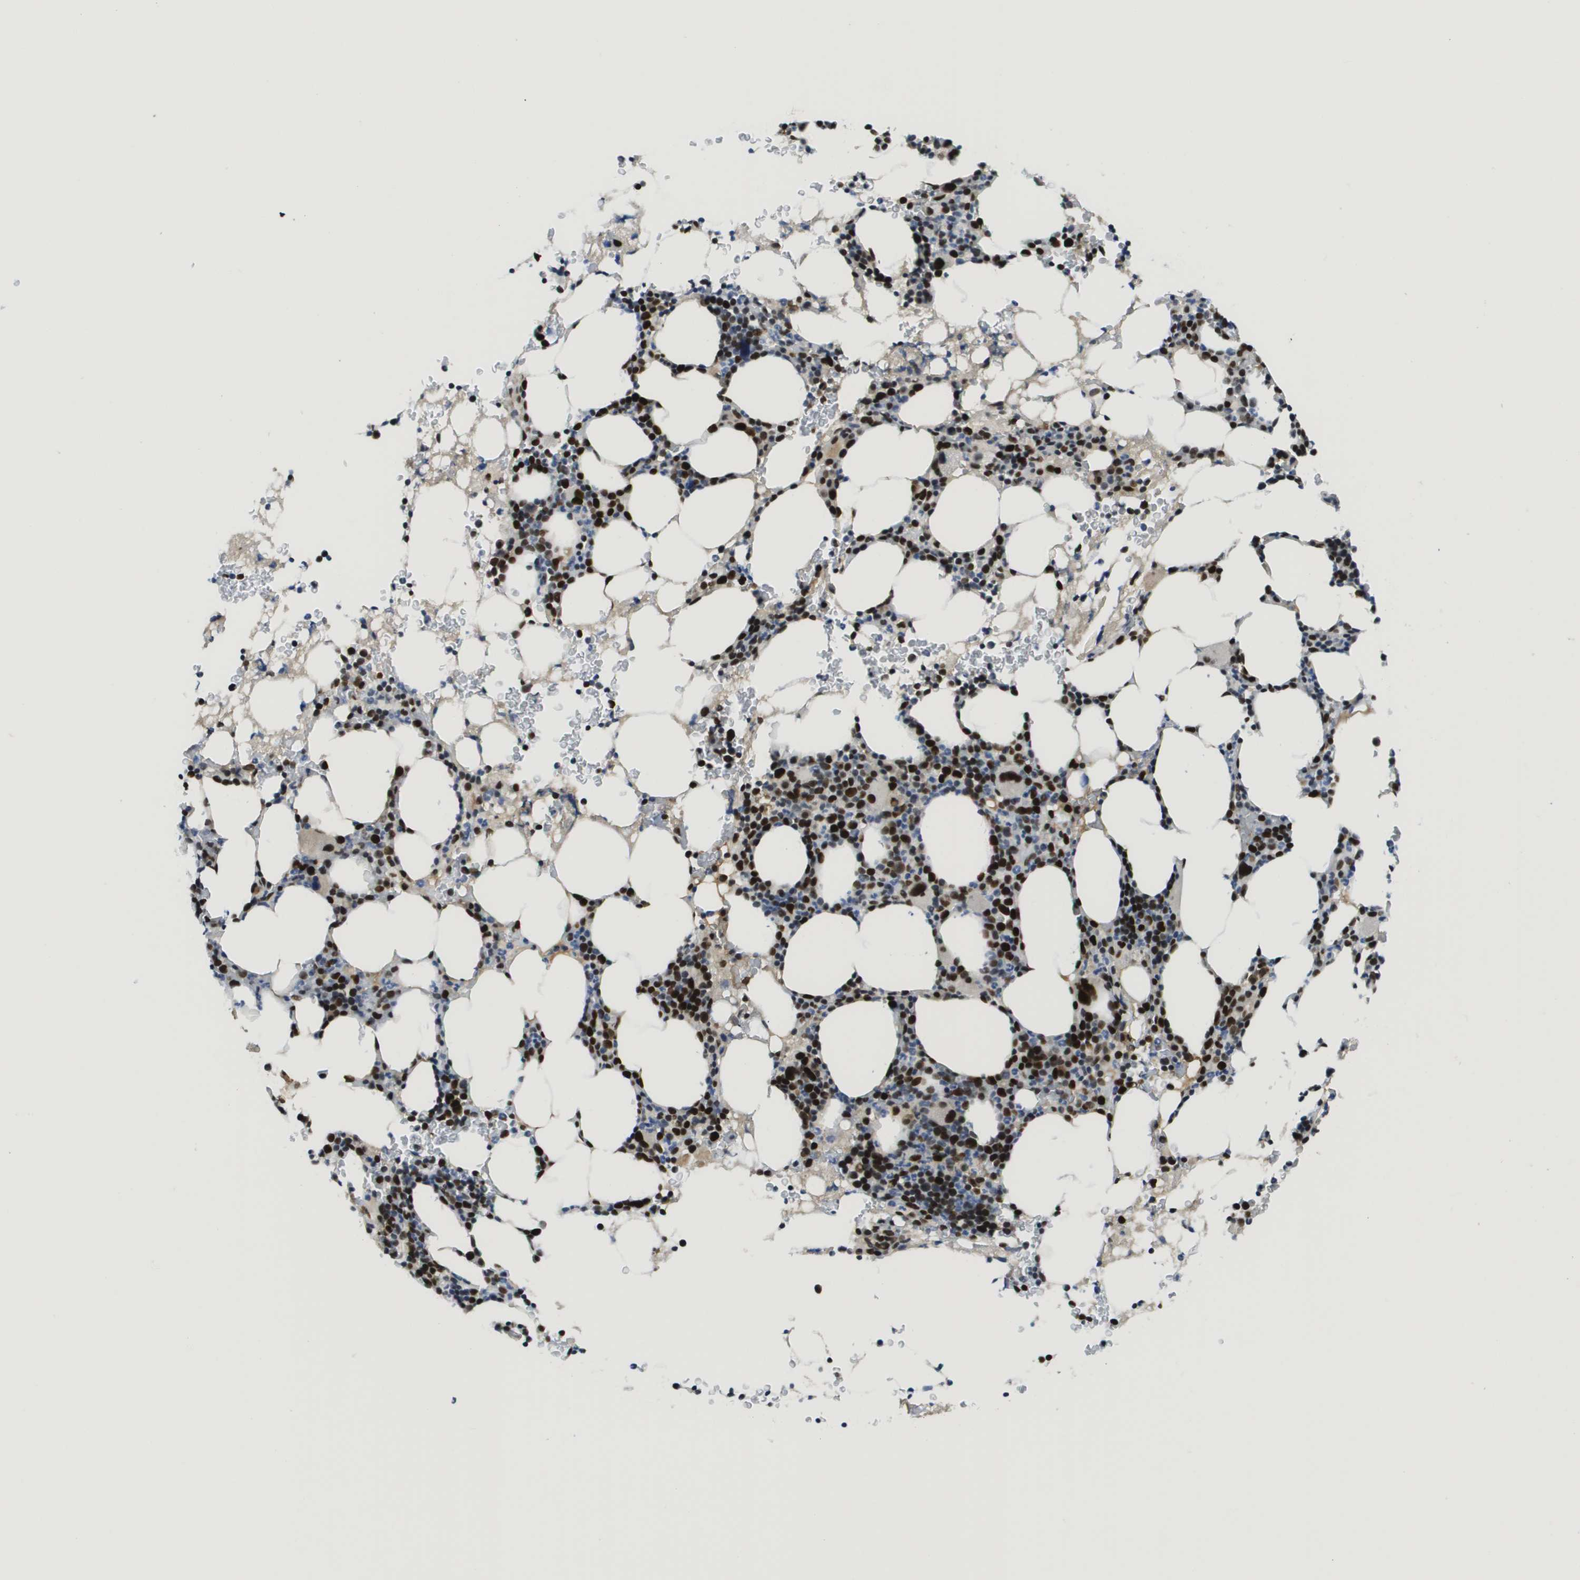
{"staining": {"intensity": "strong", "quantity": "25%-75%", "location": "nuclear"}, "tissue": "bone marrow", "cell_type": "Hematopoietic cells", "image_type": "normal", "snomed": [{"axis": "morphology", "description": "Normal tissue, NOS"}, {"axis": "morphology", "description": "Inflammation, NOS"}, {"axis": "topography", "description": "Bone marrow"}], "caption": "Immunohistochemistry (IHC) (DAB) staining of benign bone marrow exhibits strong nuclear protein expression in about 25%-75% of hematopoietic cells.", "gene": "SMARCAD1", "patient": {"sex": "female", "age": 84}}